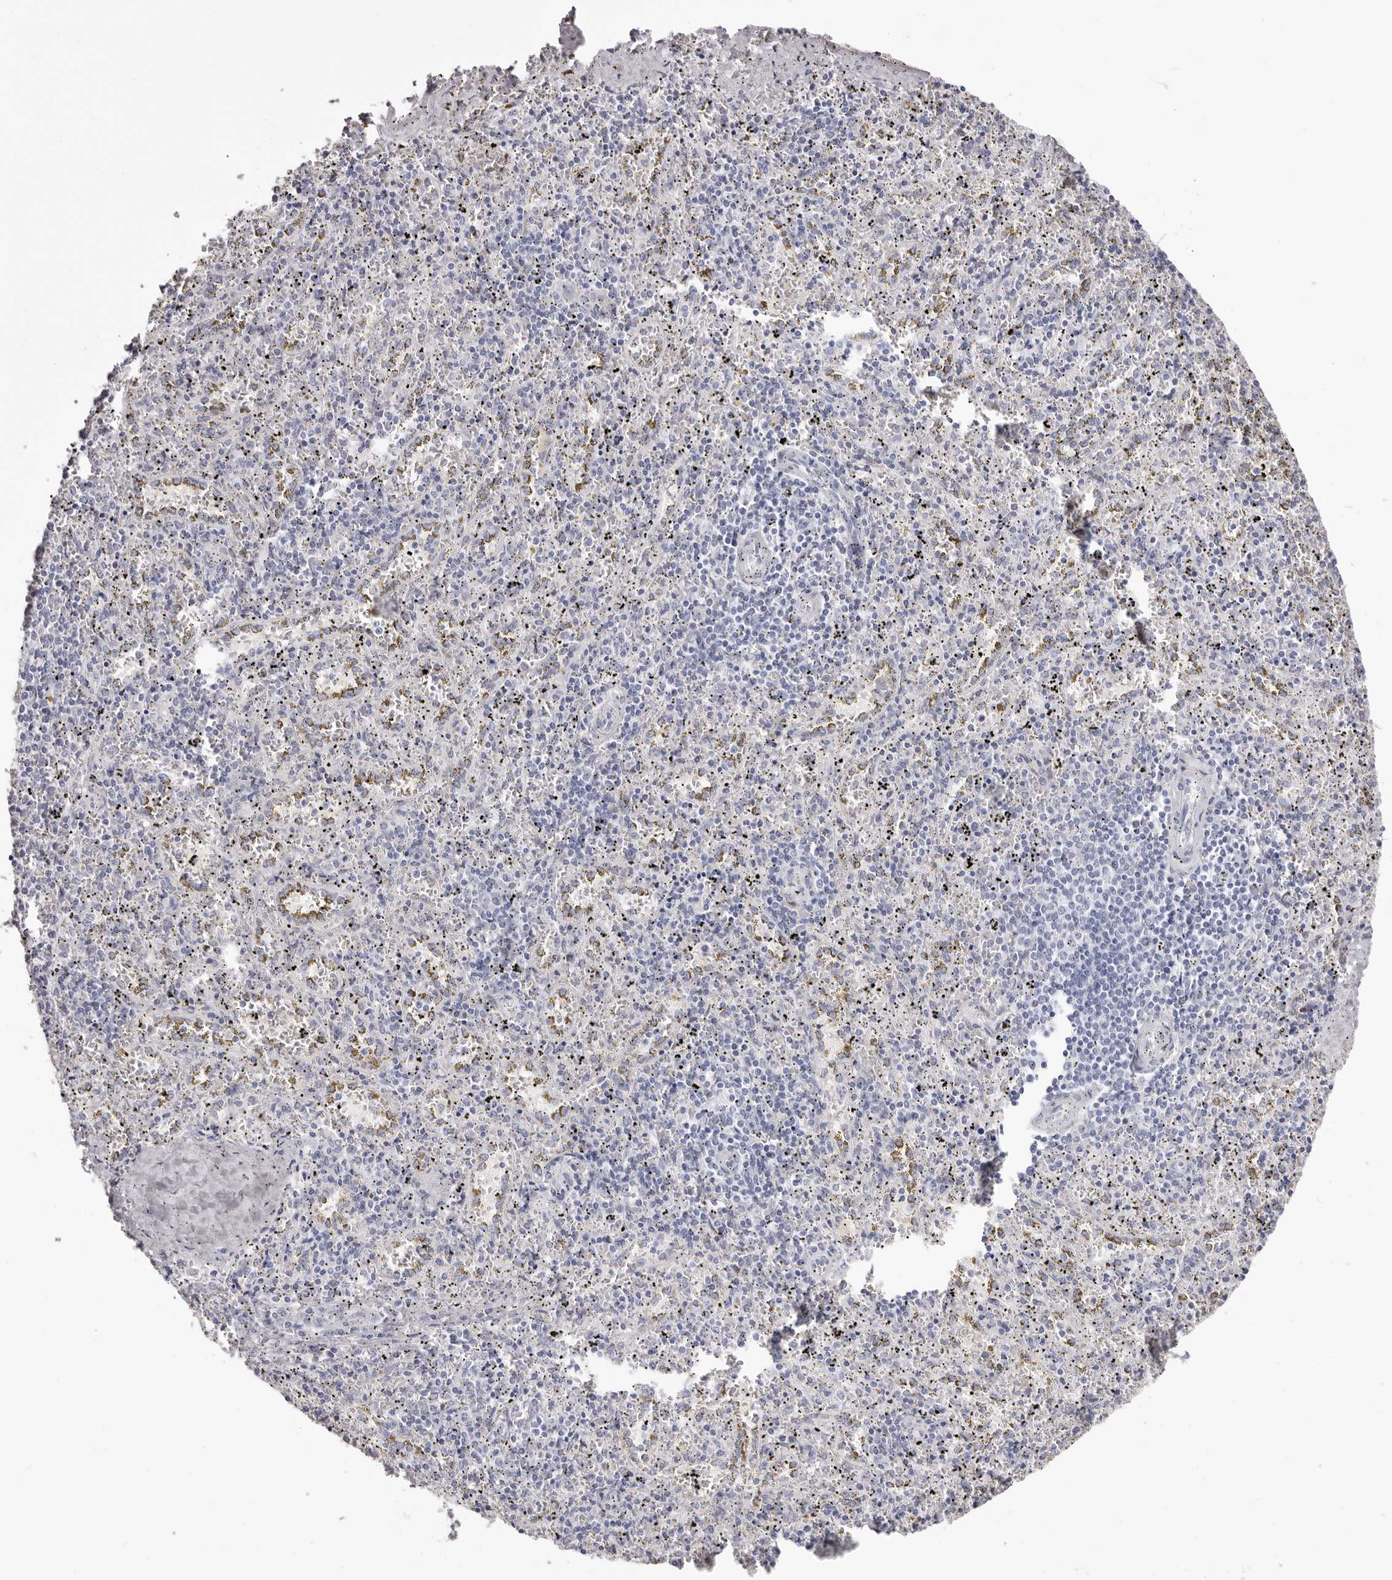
{"staining": {"intensity": "negative", "quantity": "none", "location": "none"}, "tissue": "spleen", "cell_type": "Cells in red pulp", "image_type": "normal", "snomed": [{"axis": "morphology", "description": "Normal tissue, NOS"}, {"axis": "topography", "description": "Spleen"}], "caption": "Protein analysis of normal spleen exhibits no significant staining in cells in red pulp. Nuclei are stained in blue.", "gene": "LPO", "patient": {"sex": "male", "age": 11}}